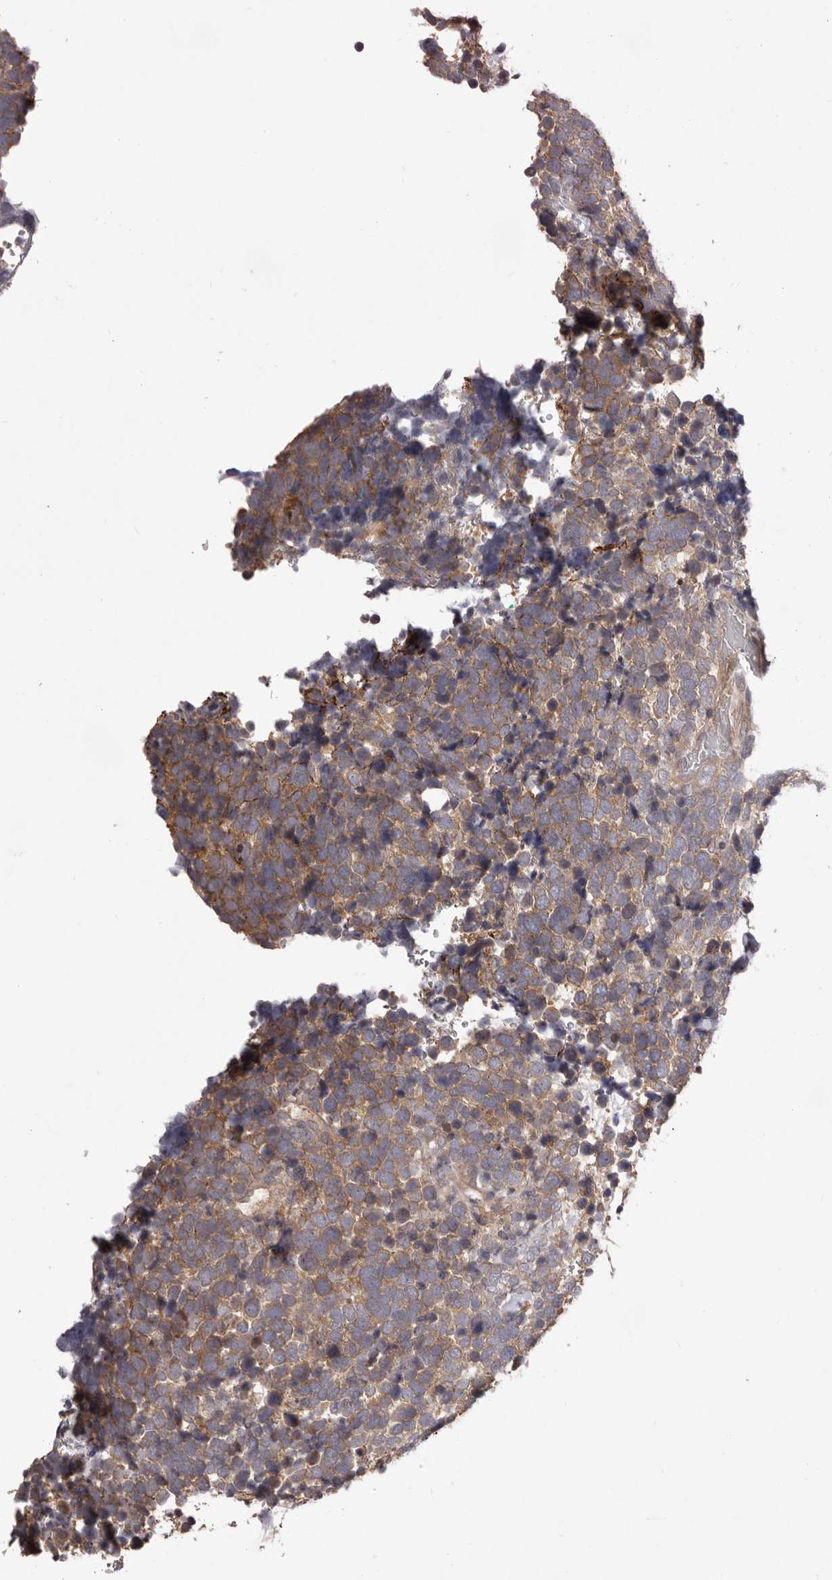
{"staining": {"intensity": "moderate", "quantity": ">75%", "location": "cytoplasmic/membranous"}, "tissue": "urothelial cancer", "cell_type": "Tumor cells", "image_type": "cancer", "snomed": [{"axis": "morphology", "description": "Urothelial carcinoma, High grade"}, {"axis": "topography", "description": "Urinary bladder"}], "caption": "Immunohistochemical staining of human urothelial carcinoma (high-grade) exhibits medium levels of moderate cytoplasmic/membranous protein expression in about >75% of tumor cells.", "gene": "HBS1L", "patient": {"sex": "female", "age": 82}}